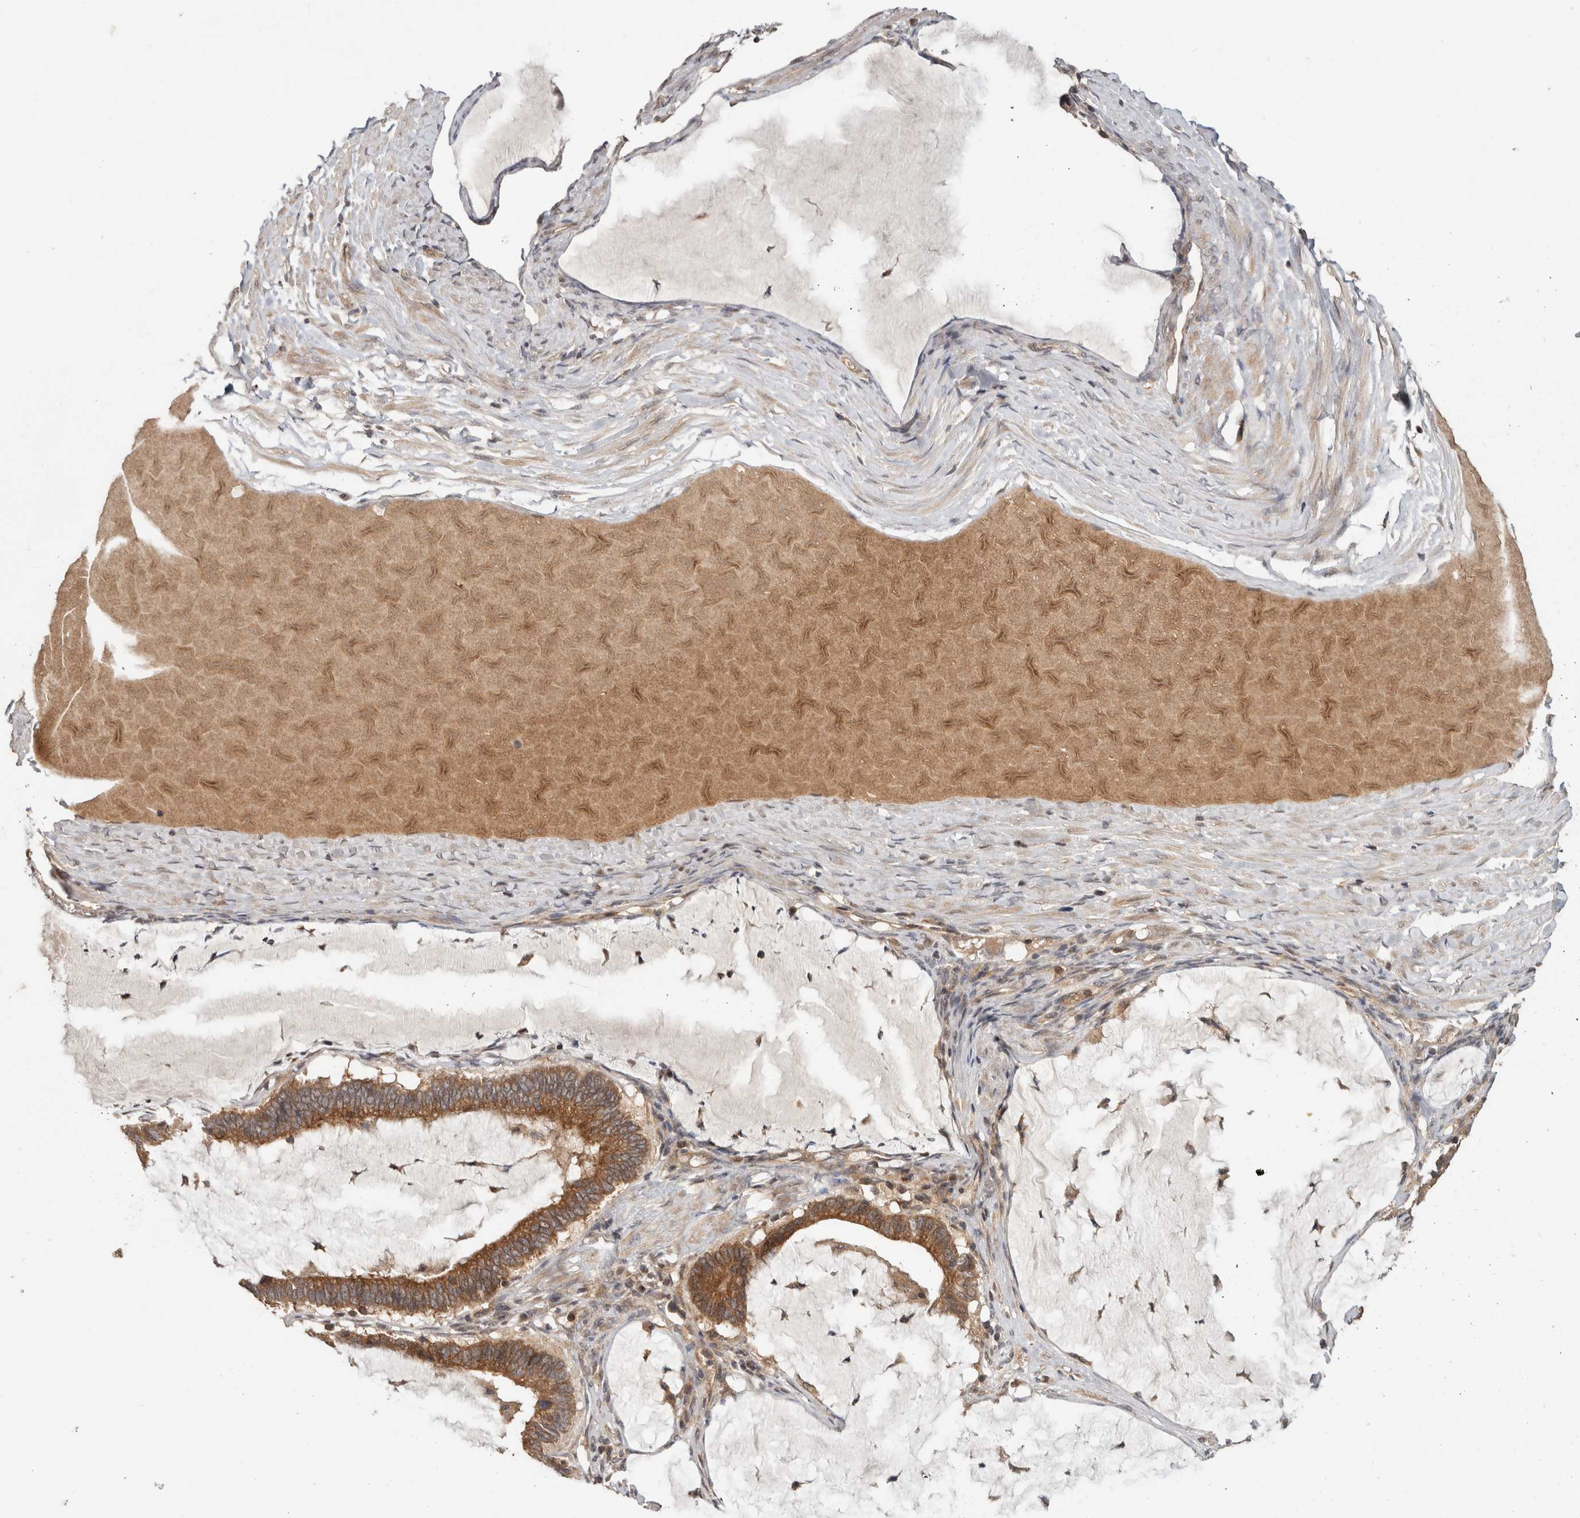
{"staining": {"intensity": "moderate", "quantity": ">75%", "location": "cytoplasmic/membranous"}, "tissue": "ovarian cancer", "cell_type": "Tumor cells", "image_type": "cancer", "snomed": [{"axis": "morphology", "description": "Cystadenocarcinoma, mucinous, NOS"}, {"axis": "topography", "description": "Ovary"}], "caption": "IHC photomicrograph of neoplastic tissue: ovarian mucinous cystadenocarcinoma stained using immunohistochemistry demonstrates medium levels of moderate protein expression localized specifically in the cytoplasmic/membranous of tumor cells, appearing as a cytoplasmic/membranous brown color.", "gene": "HMOX2", "patient": {"sex": "female", "age": 61}}